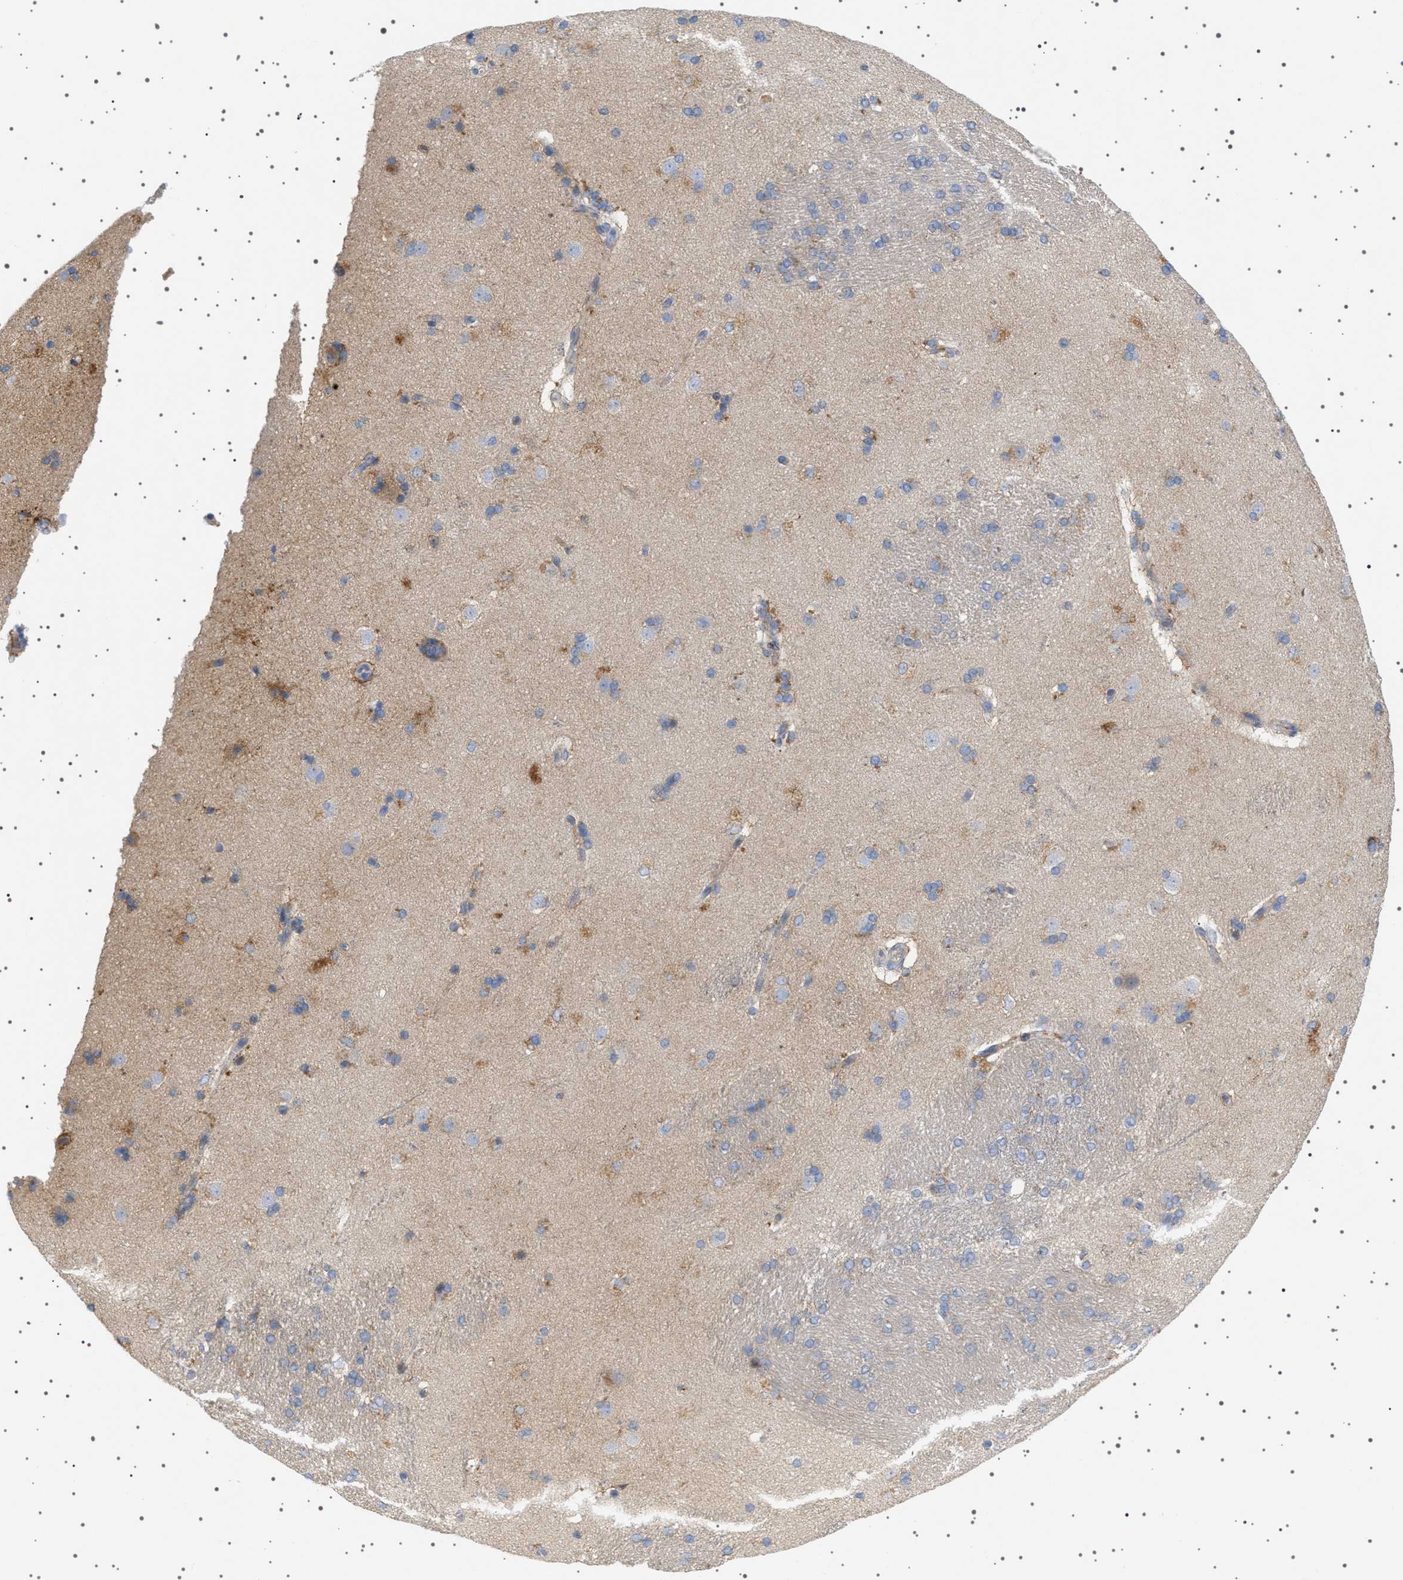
{"staining": {"intensity": "negative", "quantity": "none", "location": "none"}, "tissue": "caudate", "cell_type": "Glial cells", "image_type": "normal", "snomed": [{"axis": "morphology", "description": "Normal tissue, NOS"}, {"axis": "topography", "description": "Lateral ventricle wall"}], "caption": "This is an IHC image of benign caudate. There is no expression in glial cells.", "gene": "ADCY10", "patient": {"sex": "female", "age": 19}}